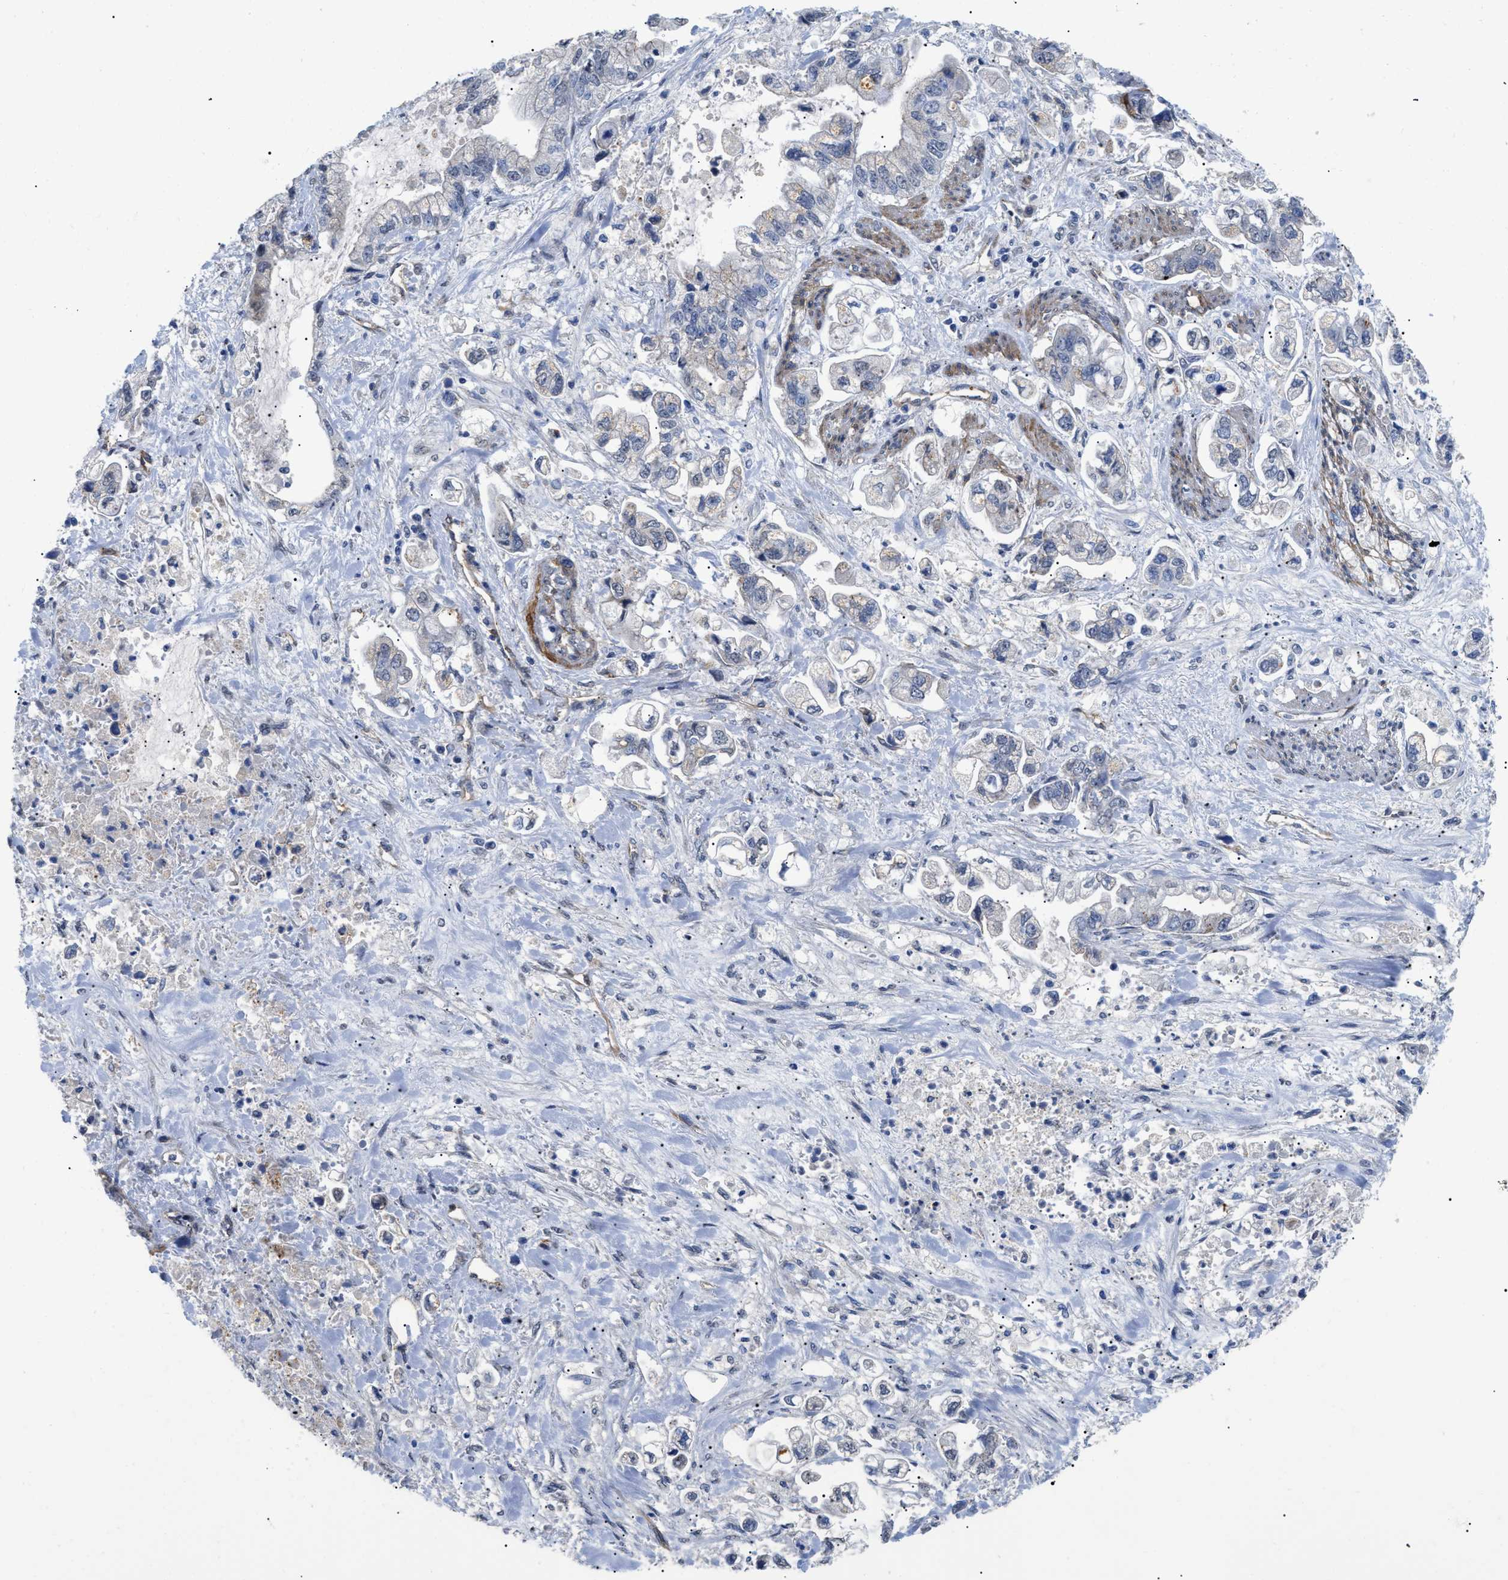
{"staining": {"intensity": "weak", "quantity": "<25%", "location": "cytoplasmic/membranous"}, "tissue": "stomach cancer", "cell_type": "Tumor cells", "image_type": "cancer", "snomed": [{"axis": "morphology", "description": "Normal tissue, NOS"}, {"axis": "morphology", "description": "Adenocarcinoma, NOS"}, {"axis": "topography", "description": "Stomach"}], "caption": "Immunohistochemical staining of stomach cancer displays no significant positivity in tumor cells. Brightfield microscopy of immunohistochemistry stained with DAB (3,3'-diaminobenzidine) (brown) and hematoxylin (blue), captured at high magnification.", "gene": "SFXN5", "patient": {"sex": "male", "age": 62}}